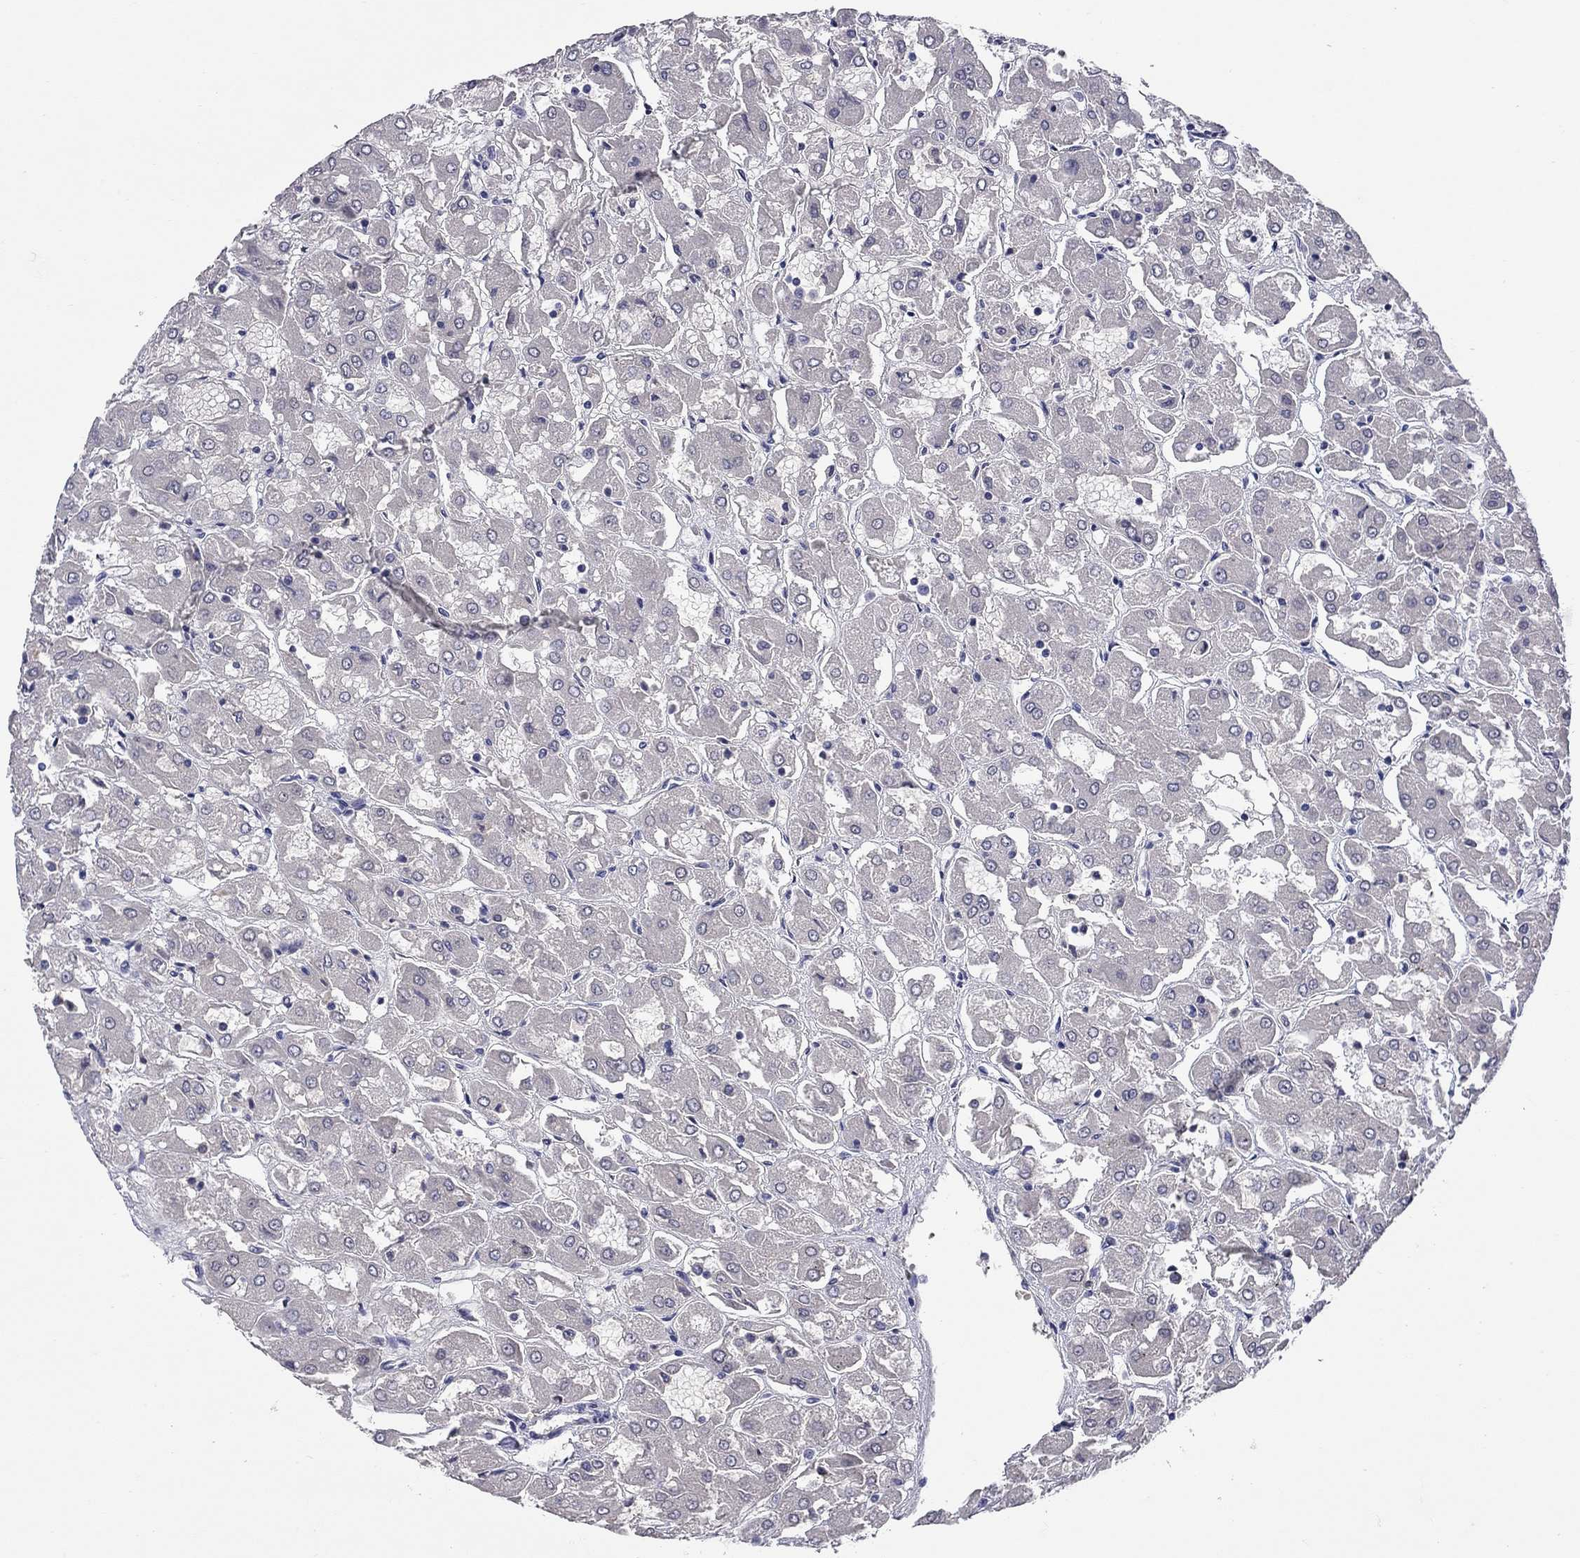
{"staining": {"intensity": "negative", "quantity": "none", "location": "none"}, "tissue": "renal cancer", "cell_type": "Tumor cells", "image_type": "cancer", "snomed": [{"axis": "morphology", "description": "Adenocarcinoma, NOS"}, {"axis": "topography", "description": "Kidney"}], "caption": "There is no significant expression in tumor cells of renal adenocarcinoma.", "gene": "UNC119B", "patient": {"sex": "male", "age": 72}}